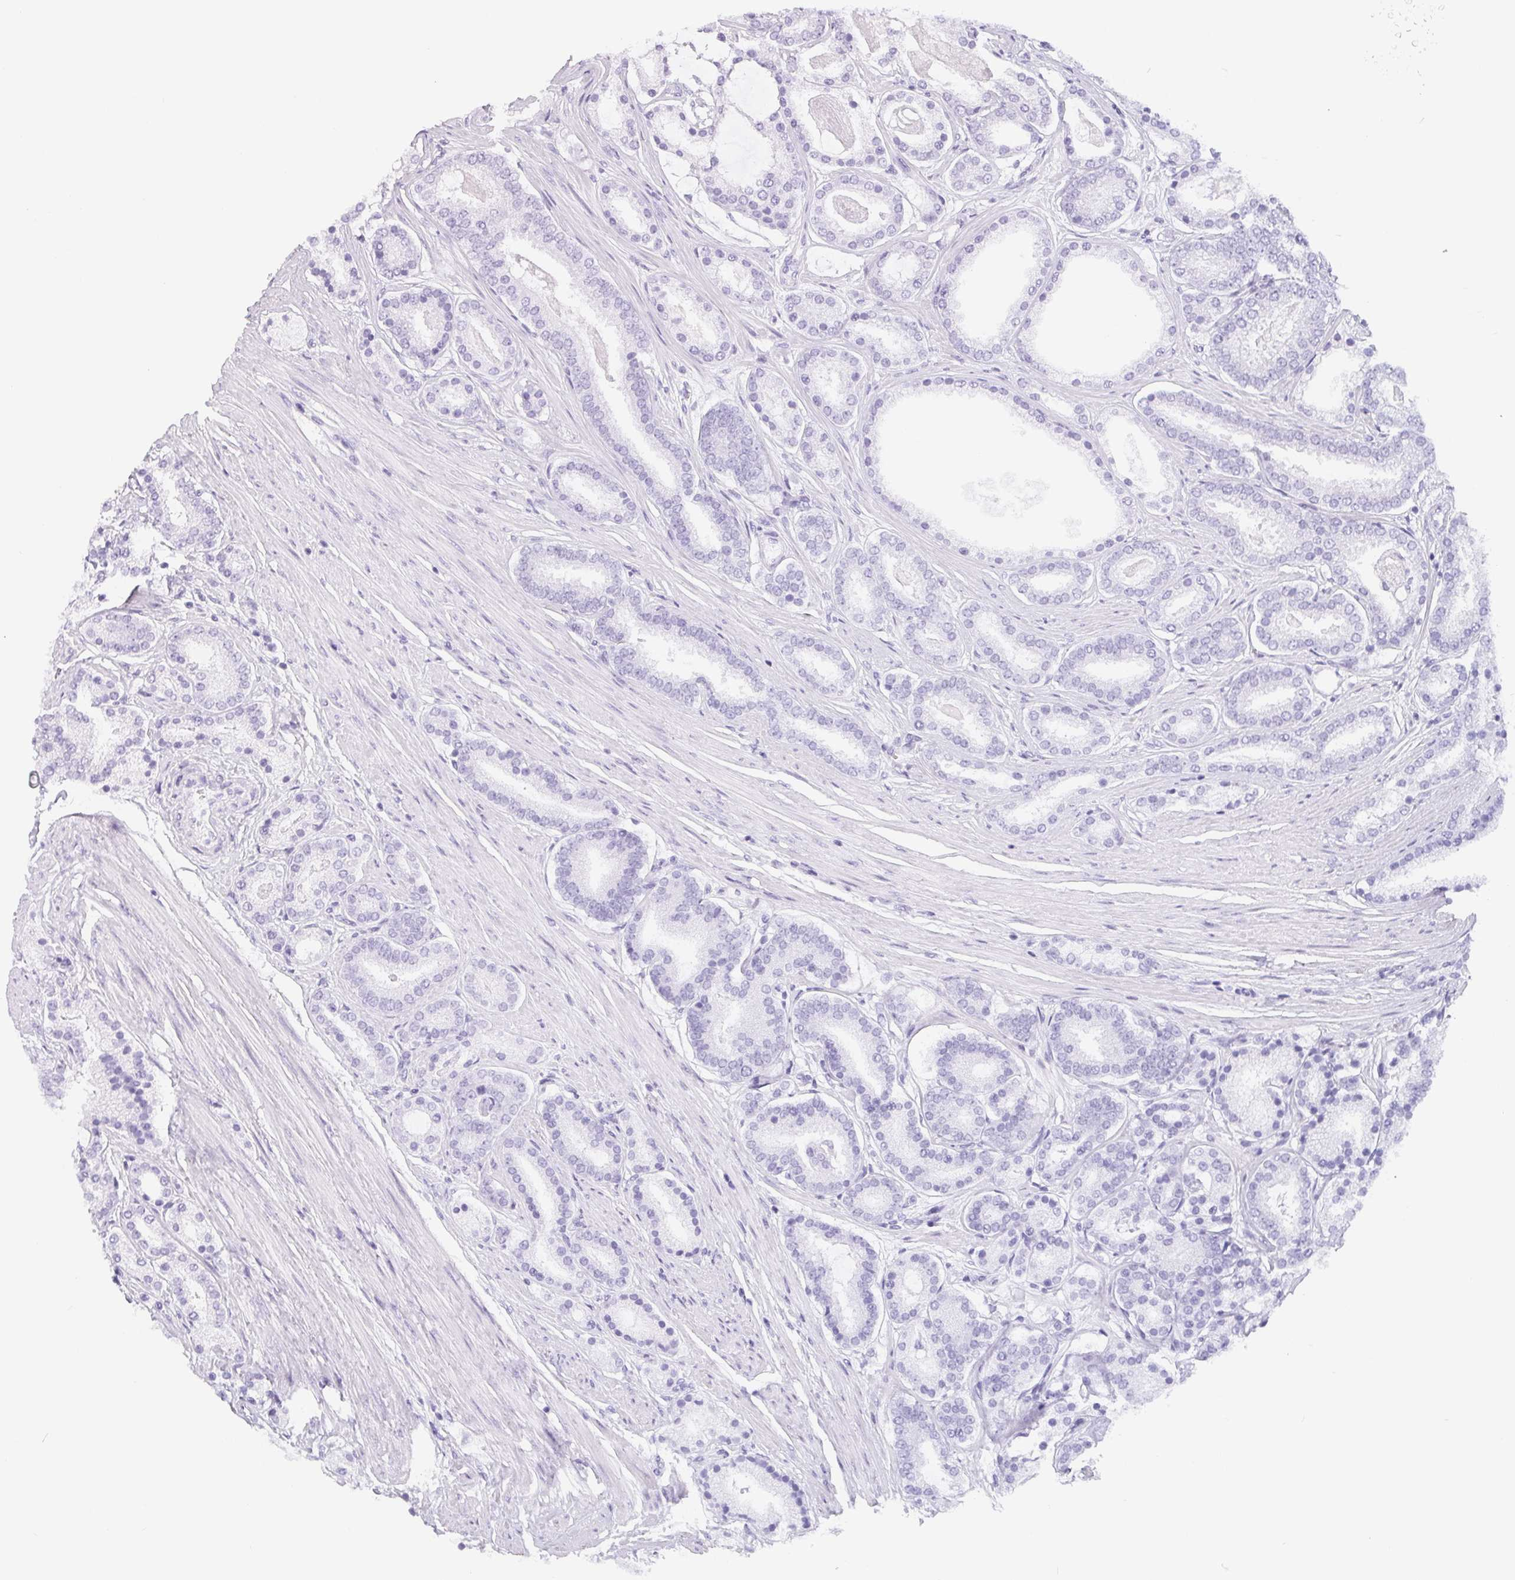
{"staining": {"intensity": "negative", "quantity": "none", "location": "none"}, "tissue": "prostate cancer", "cell_type": "Tumor cells", "image_type": "cancer", "snomed": [{"axis": "morphology", "description": "Adenocarcinoma, High grade"}, {"axis": "topography", "description": "Prostate"}], "caption": "Human high-grade adenocarcinoma (prostate) stained for a protein using IHC reveals no staining in tumor cells.", "gene": "SPACA5B", "patient": {"sex": "male", "age": 63}}